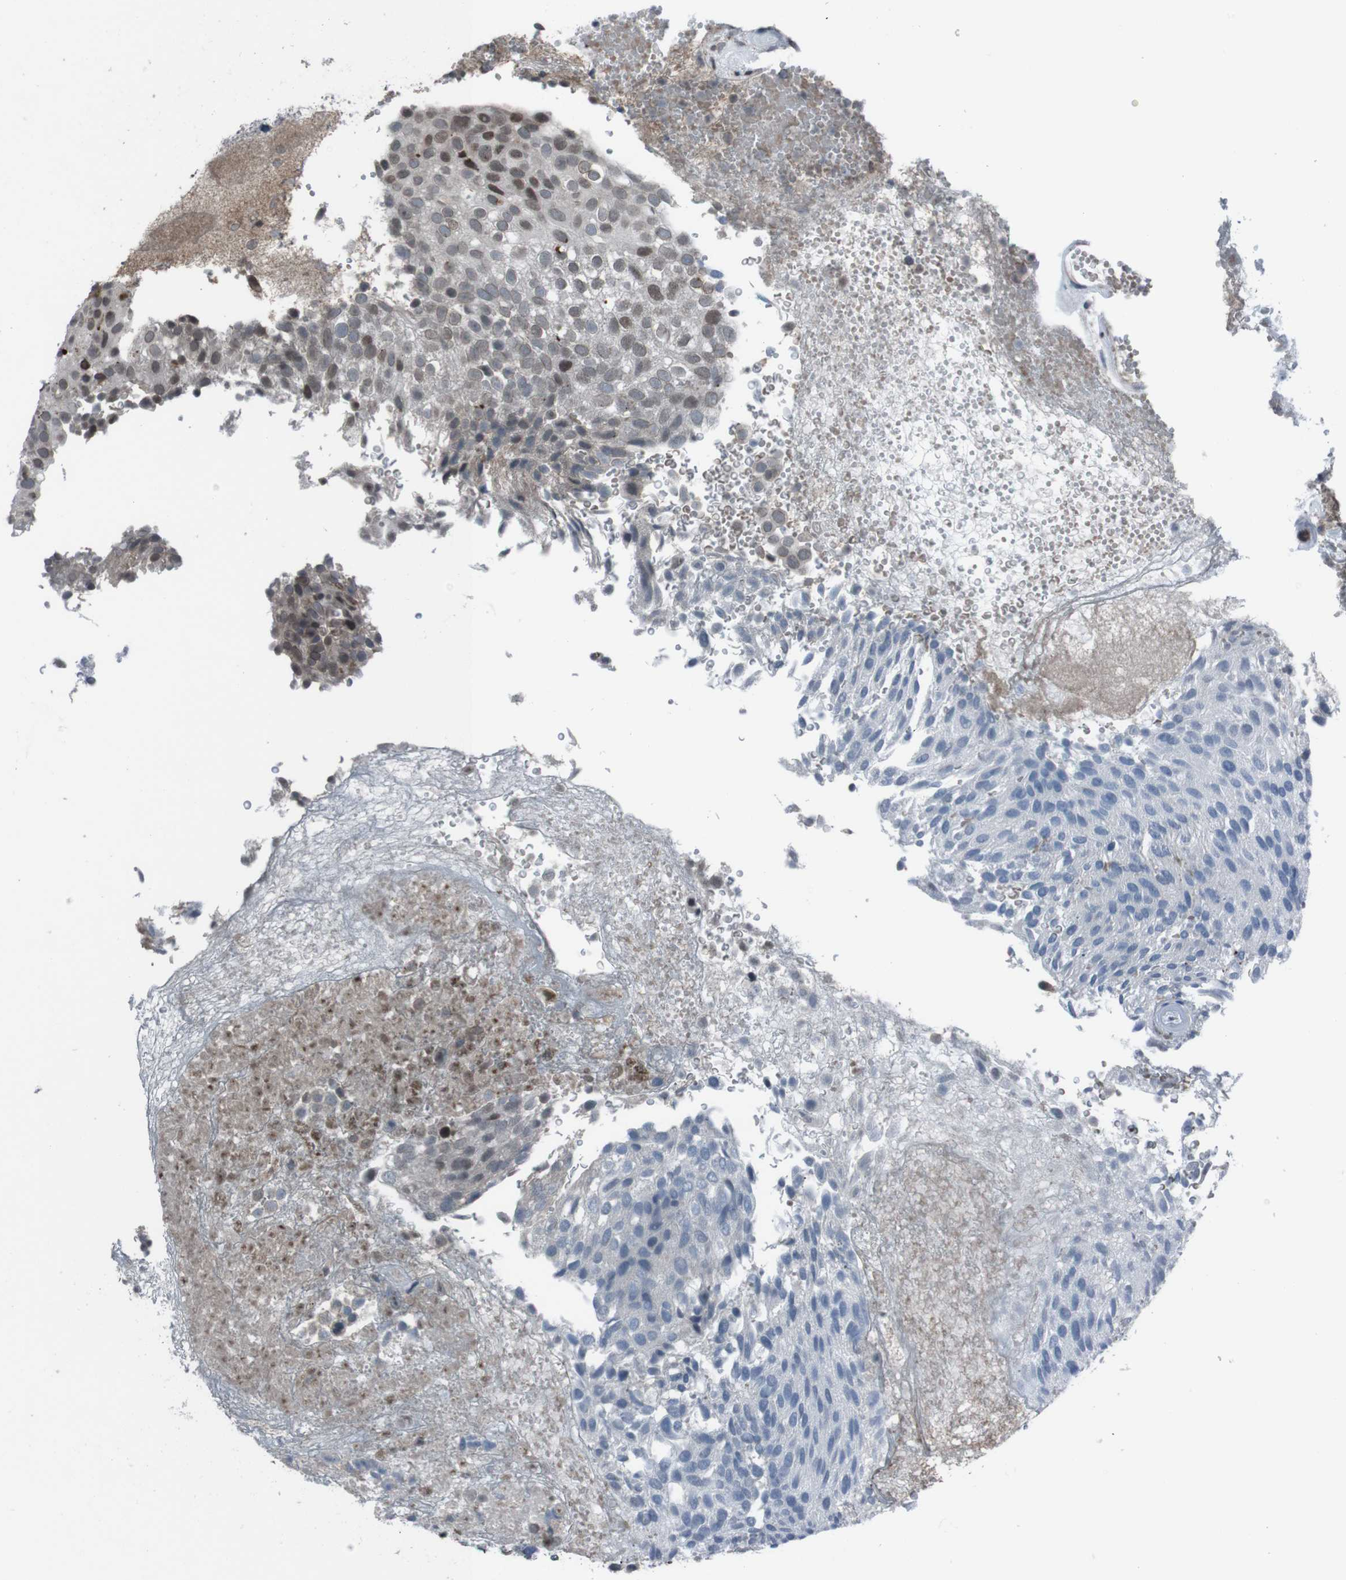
{"staining": {"intensity": "moderate", "quantity": "<25%", "location": "nuclear"}, "tissue": "urothelial cancer", "cell_type": "Tumor cells", "image_type": "cancer", "snomed": [{"axis": "morphology", "description": "Urothelial carcinoma, Low grade"}, {"axis": "topography", "description": "Urinary bladder"}], "caption": "IHC photomicrograph of human urothelial cancer stained for a protein (brown), which shows low levels of moderate nuclear staining in about <25% of tumor cells.", "gene": "SS18L1", "patient": {"sex": "male", "age": 78}}